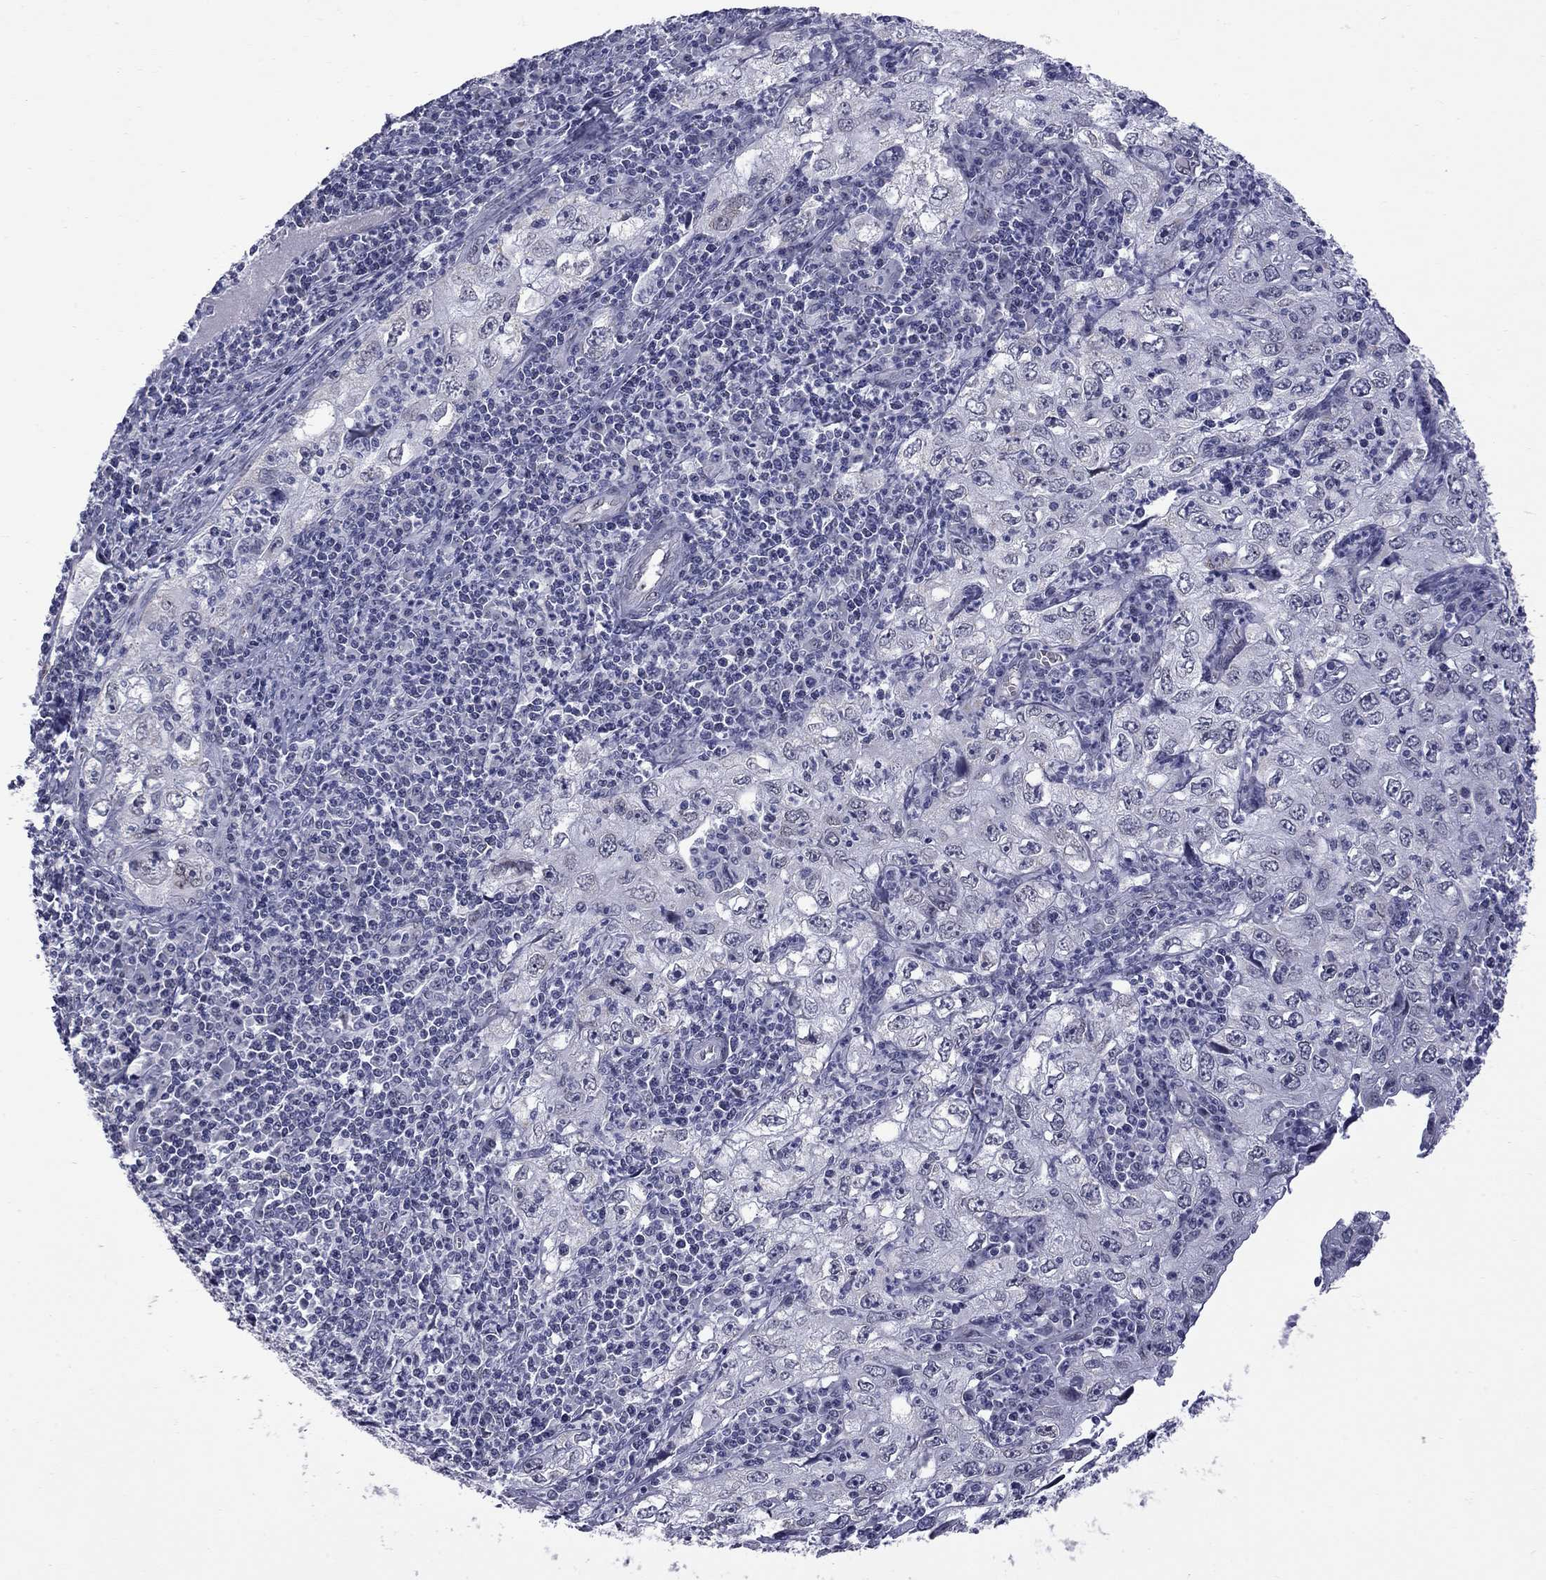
{"staining": {"intensity": "negative", "quantity": "none", "location": "none"}, "tissue": "cervical cancer", "cell_type": "Tumor cells", "image_type": "cancer", "snomed": [{"axis": "morphology", "description": "Squamous cell carcinoma, NOS"}, {"axis": "topography", "description": "Cervix"}], "caption": "This is an IHC image of cervical cancer. There is no positivity in tumor cells.", "gene": "CLTCL1", "patient": {"sex": "female", "age": 24}}